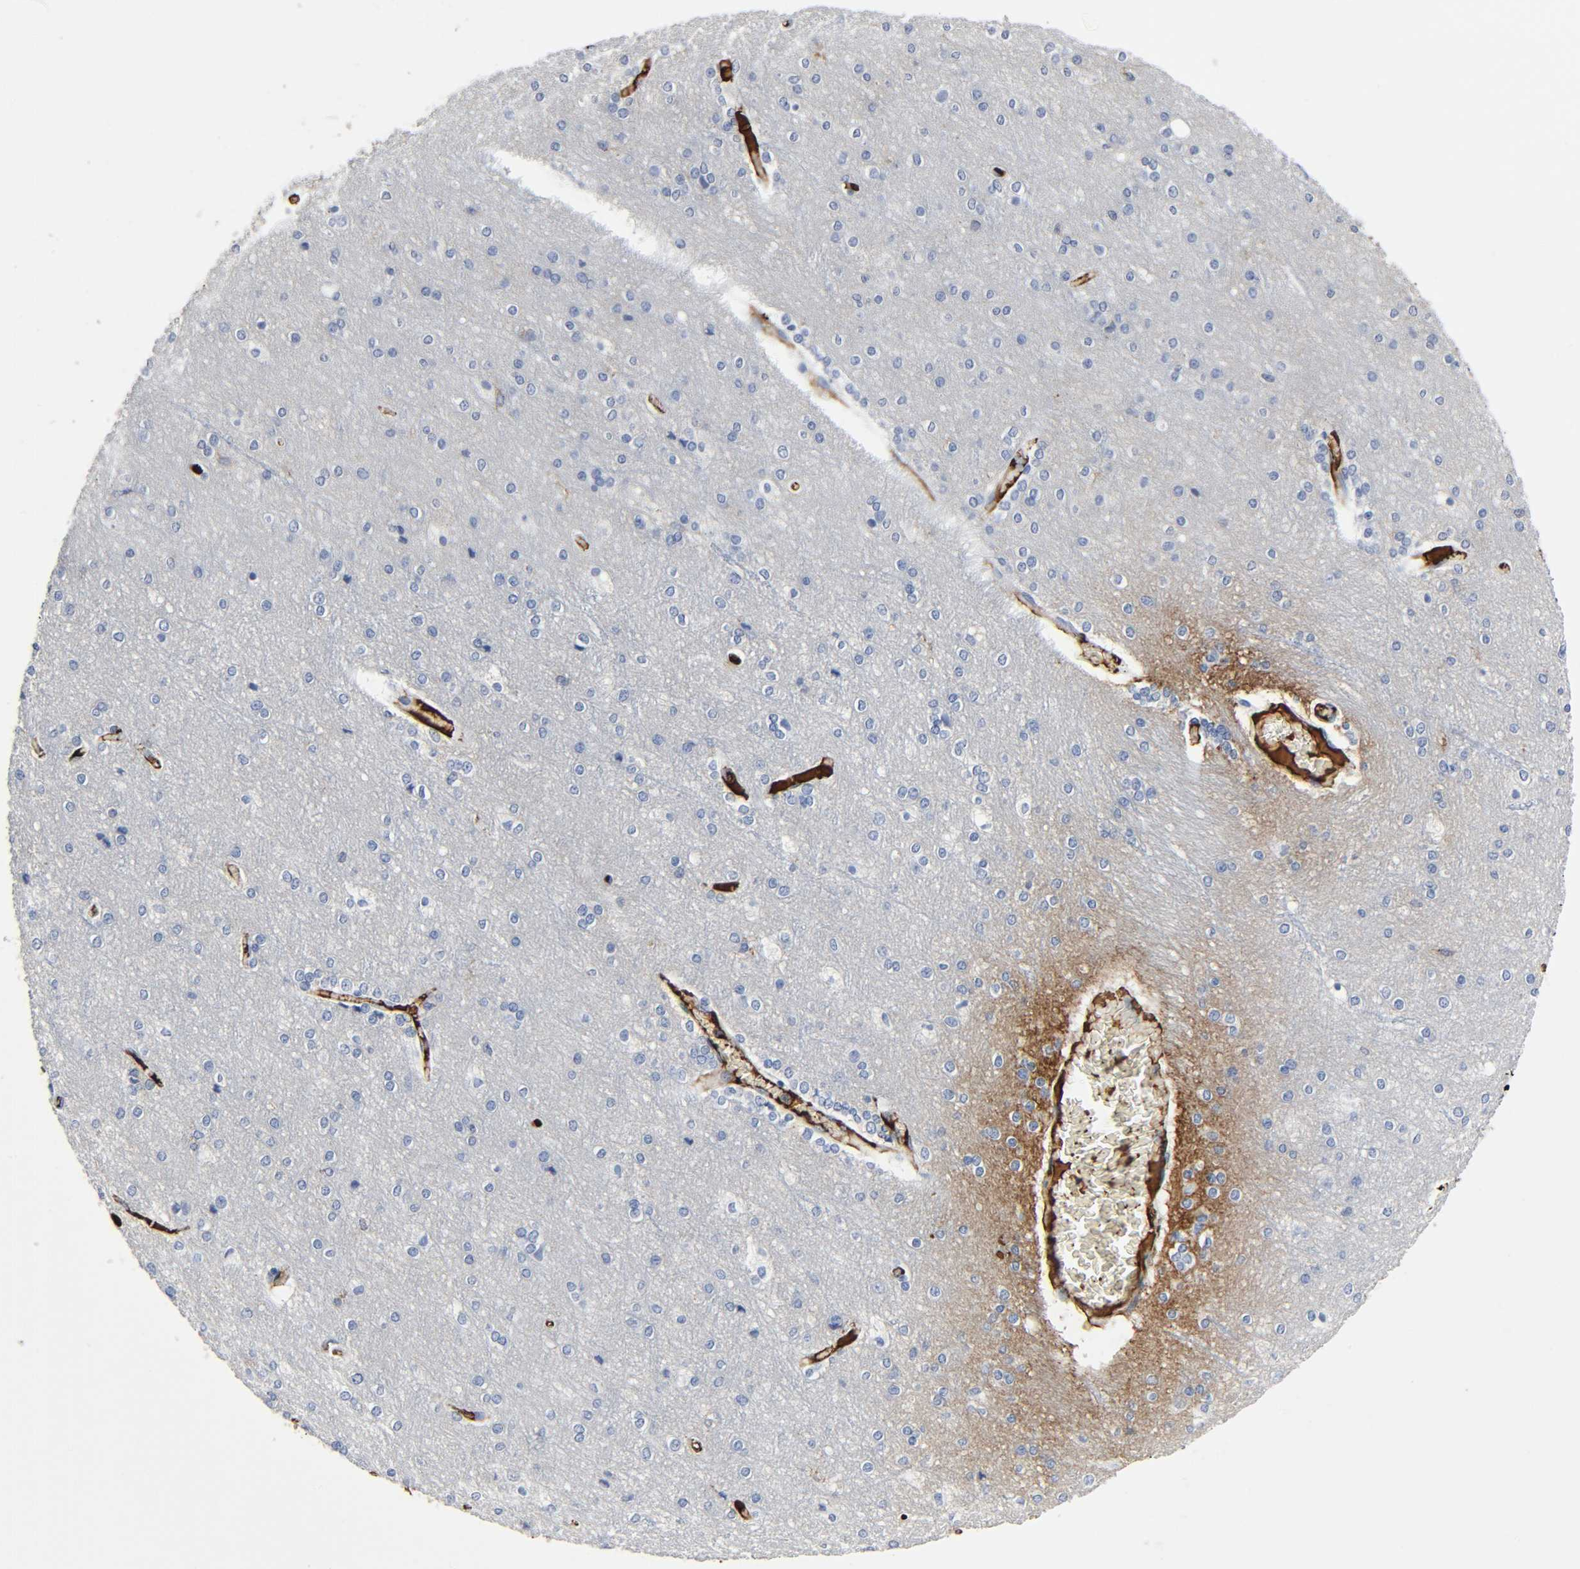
{"staining": {"intensity": "negative", "quantity": "none", "location": "none"}, "tissue": "cerebral cortex", "cell_type": "Endothelial cells", "image_type": "normal", "snomed": [{"axis": "morphology", "description": "Normal tissue, NOS"}, {"axis": "topography", "description": "Cerebral cortex"}], "caption": "The photomicrograph exhibits no staining of endothelial cells in unremarkable cerebral cortex.", "gene": "C3", "patient": {"sex": "female", "age": 54}}